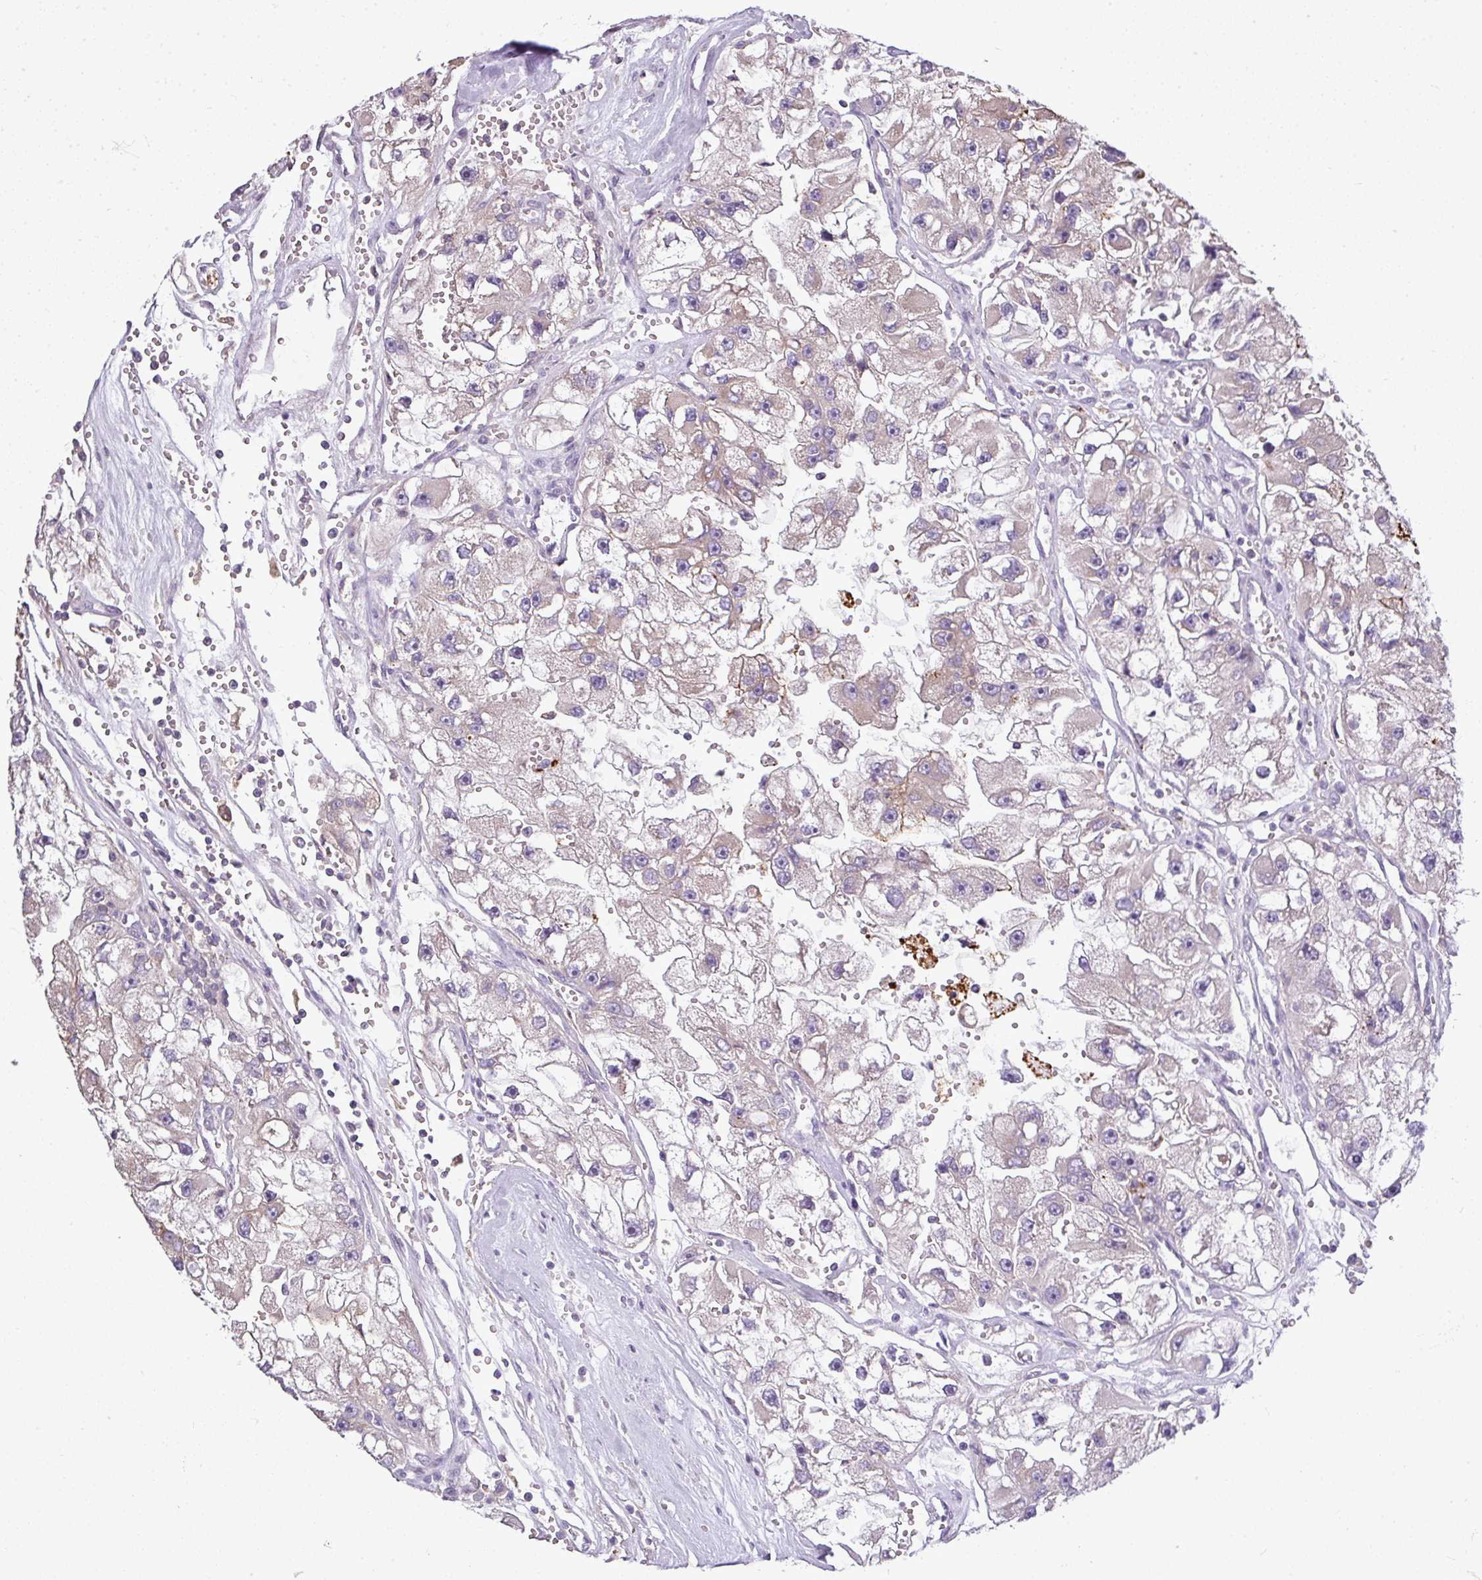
{"staining": {"intensity": "weak", "quantity": "<25%", "location": "cytoplasmic/membranous"}, "tissue": "renal cancer", "cell_type": "Tumor cells", "image_type": "cancer", "snomed": [{"axis": "morphology", "description": "Adenocarcinoma, NOS"}, {"axis": "topography", "description": "Kidney"}], "caption": "DAB immunohistochemical staining of human renal cancer exhibits no significant positivity in tumor cells. (DAB immunohistochemistry (IHC) visualized using brightfield microscopy, high magnification).", "gene": "STAT5A", "patient": {"sex": "male", "age": 63}}